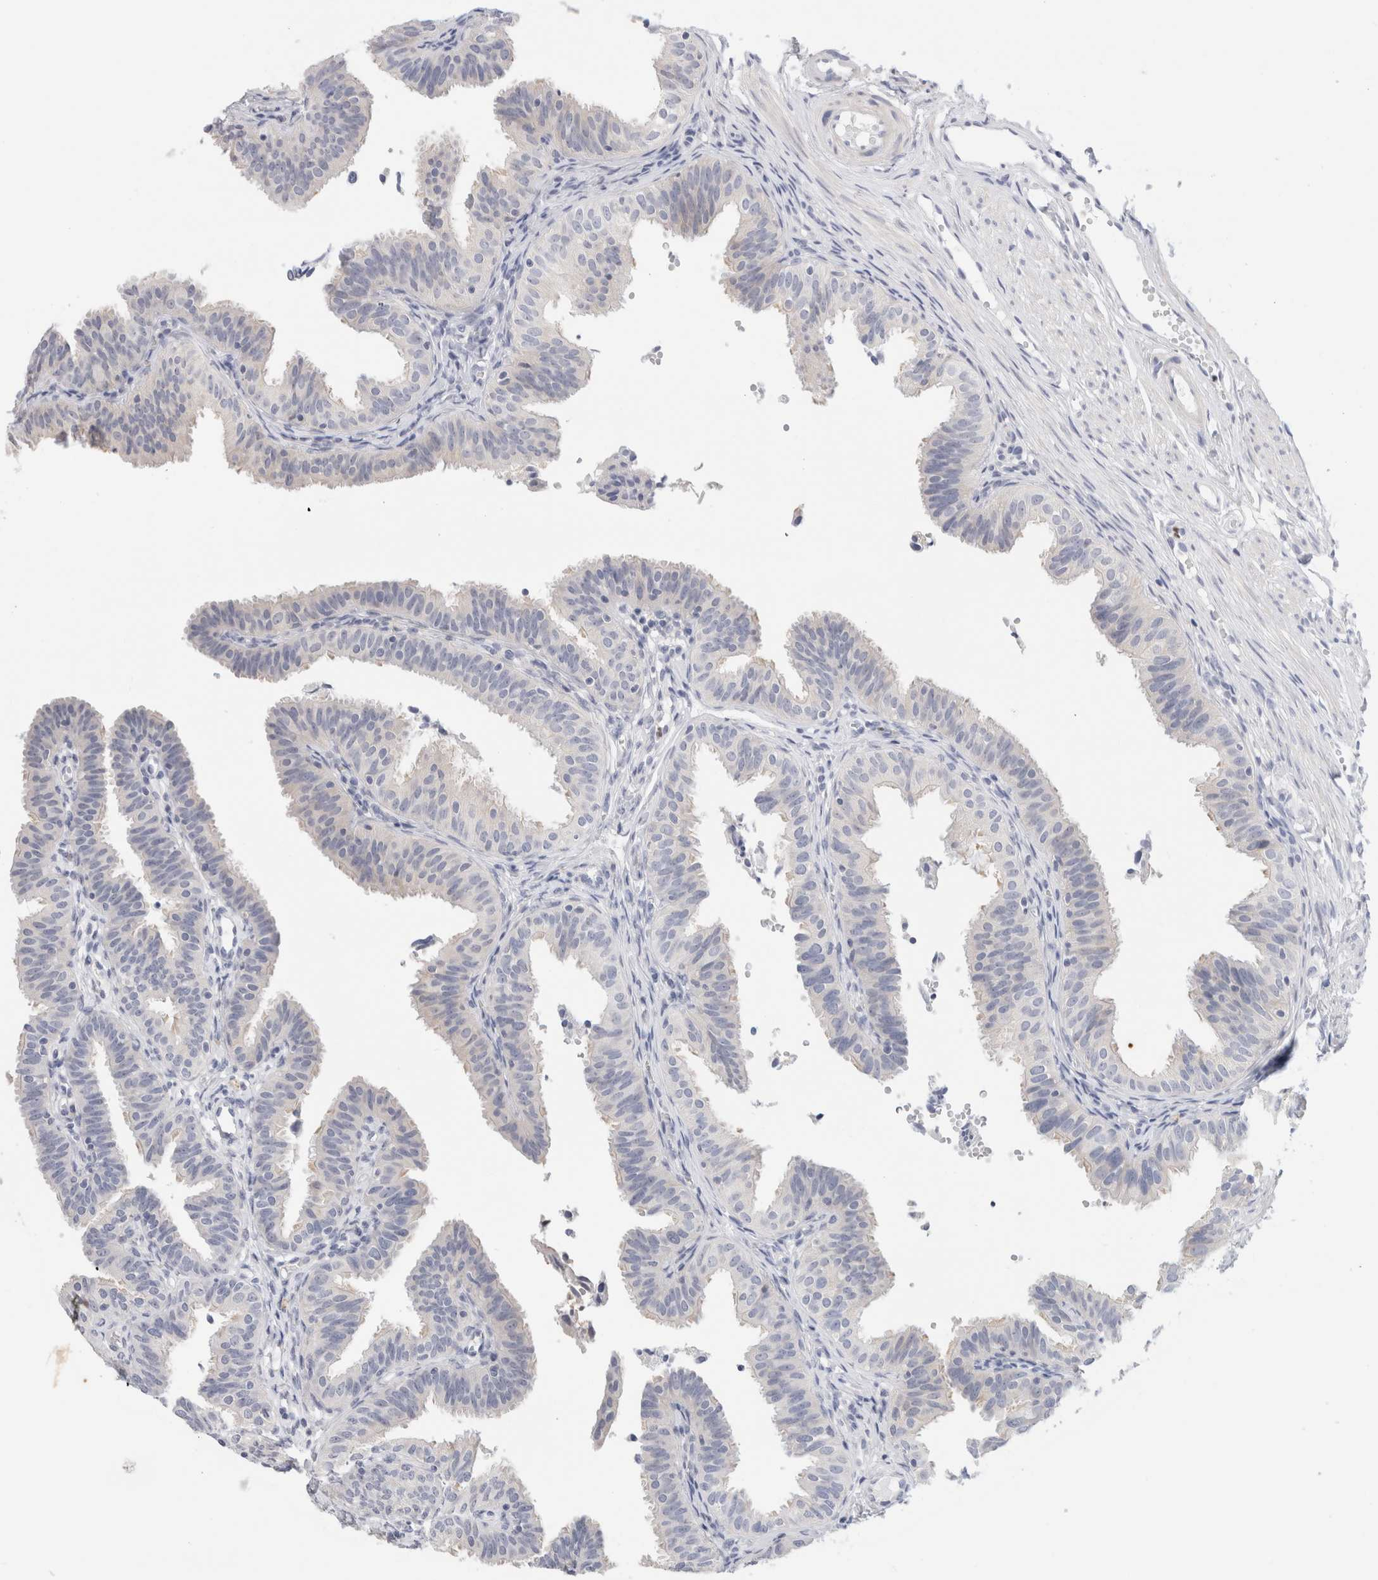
{"staining": {"intensity": "negative", "quantity": "none", "location": "none"}, "tissue": "fallopian tube", "cell_type": "Glandular cells", "image_type": "normal", "snomed": [{"axis": "morphology", "description": "Normal tissue, NOS"}, {"axis": "topography", "description": "Fallopian tube"}], "caption": "IHC histopathology image of normal fallopian tube: human fallopian tube stained with DAB exhibits no significant protein staining in glandular cells.", "gene": "ADAM30", "patient": {"sex": "female", "age": 35}}